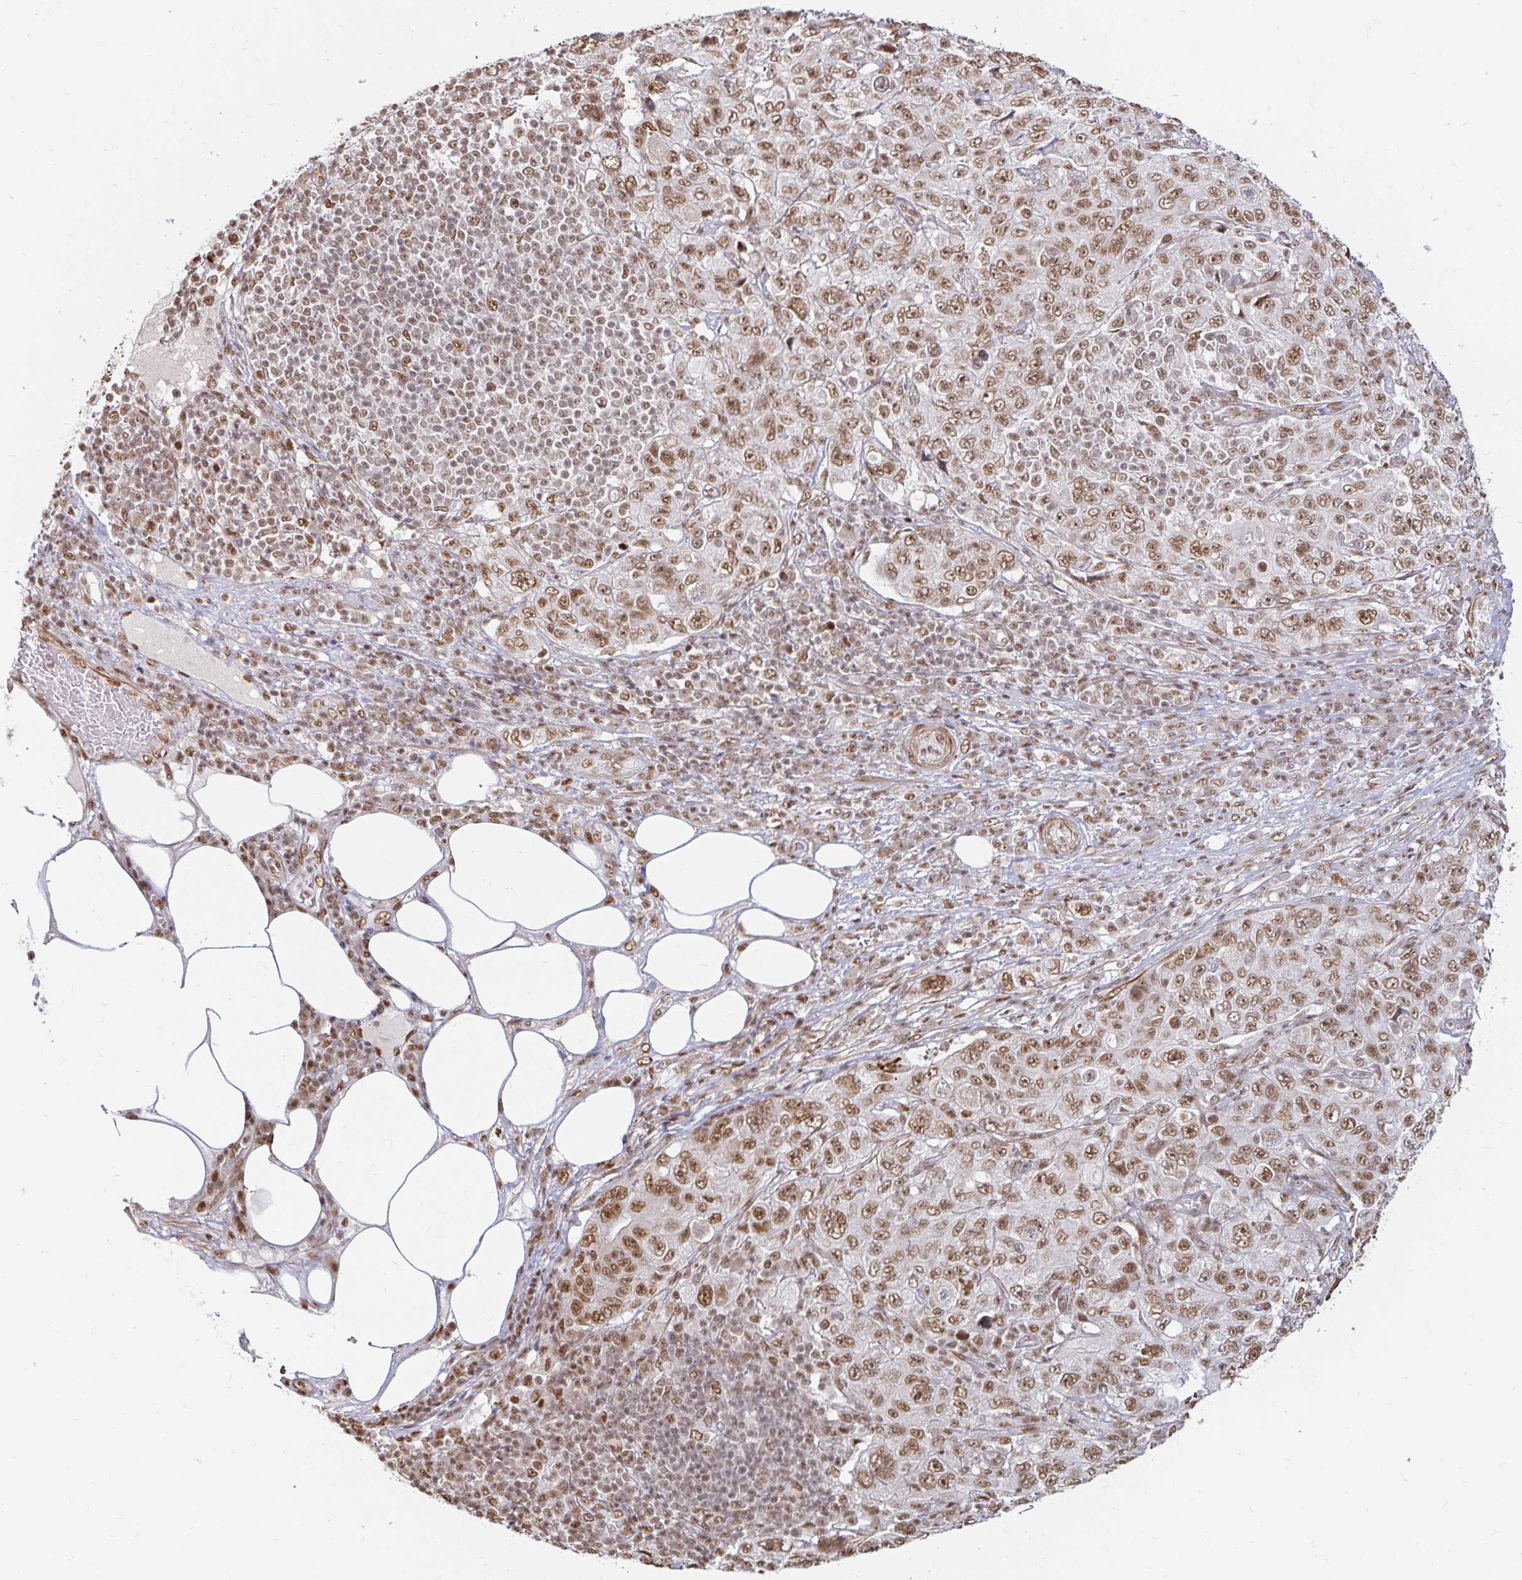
{"staining": {"intensity": "moderate", "quantity": ">75%", "location": "nuclear"}, "tissue": "pancreatic cancer", "cell_type": "Tumor cells", "image_type": "cancer", "snomed": [{"axis": "morphology", "description": "Adenocarcinoma, NOS"}, {"axis": "topography", "description": "Pancreas"}], "caption": "Immunohistochemical staining of human pancreatic adenocarcinoma displays medium levels of moderate nuclear protein positivity in approximately >75% of tumor cells.", "gene": "HNRNPU", "patient": {"sex": "male", "age": 68}}